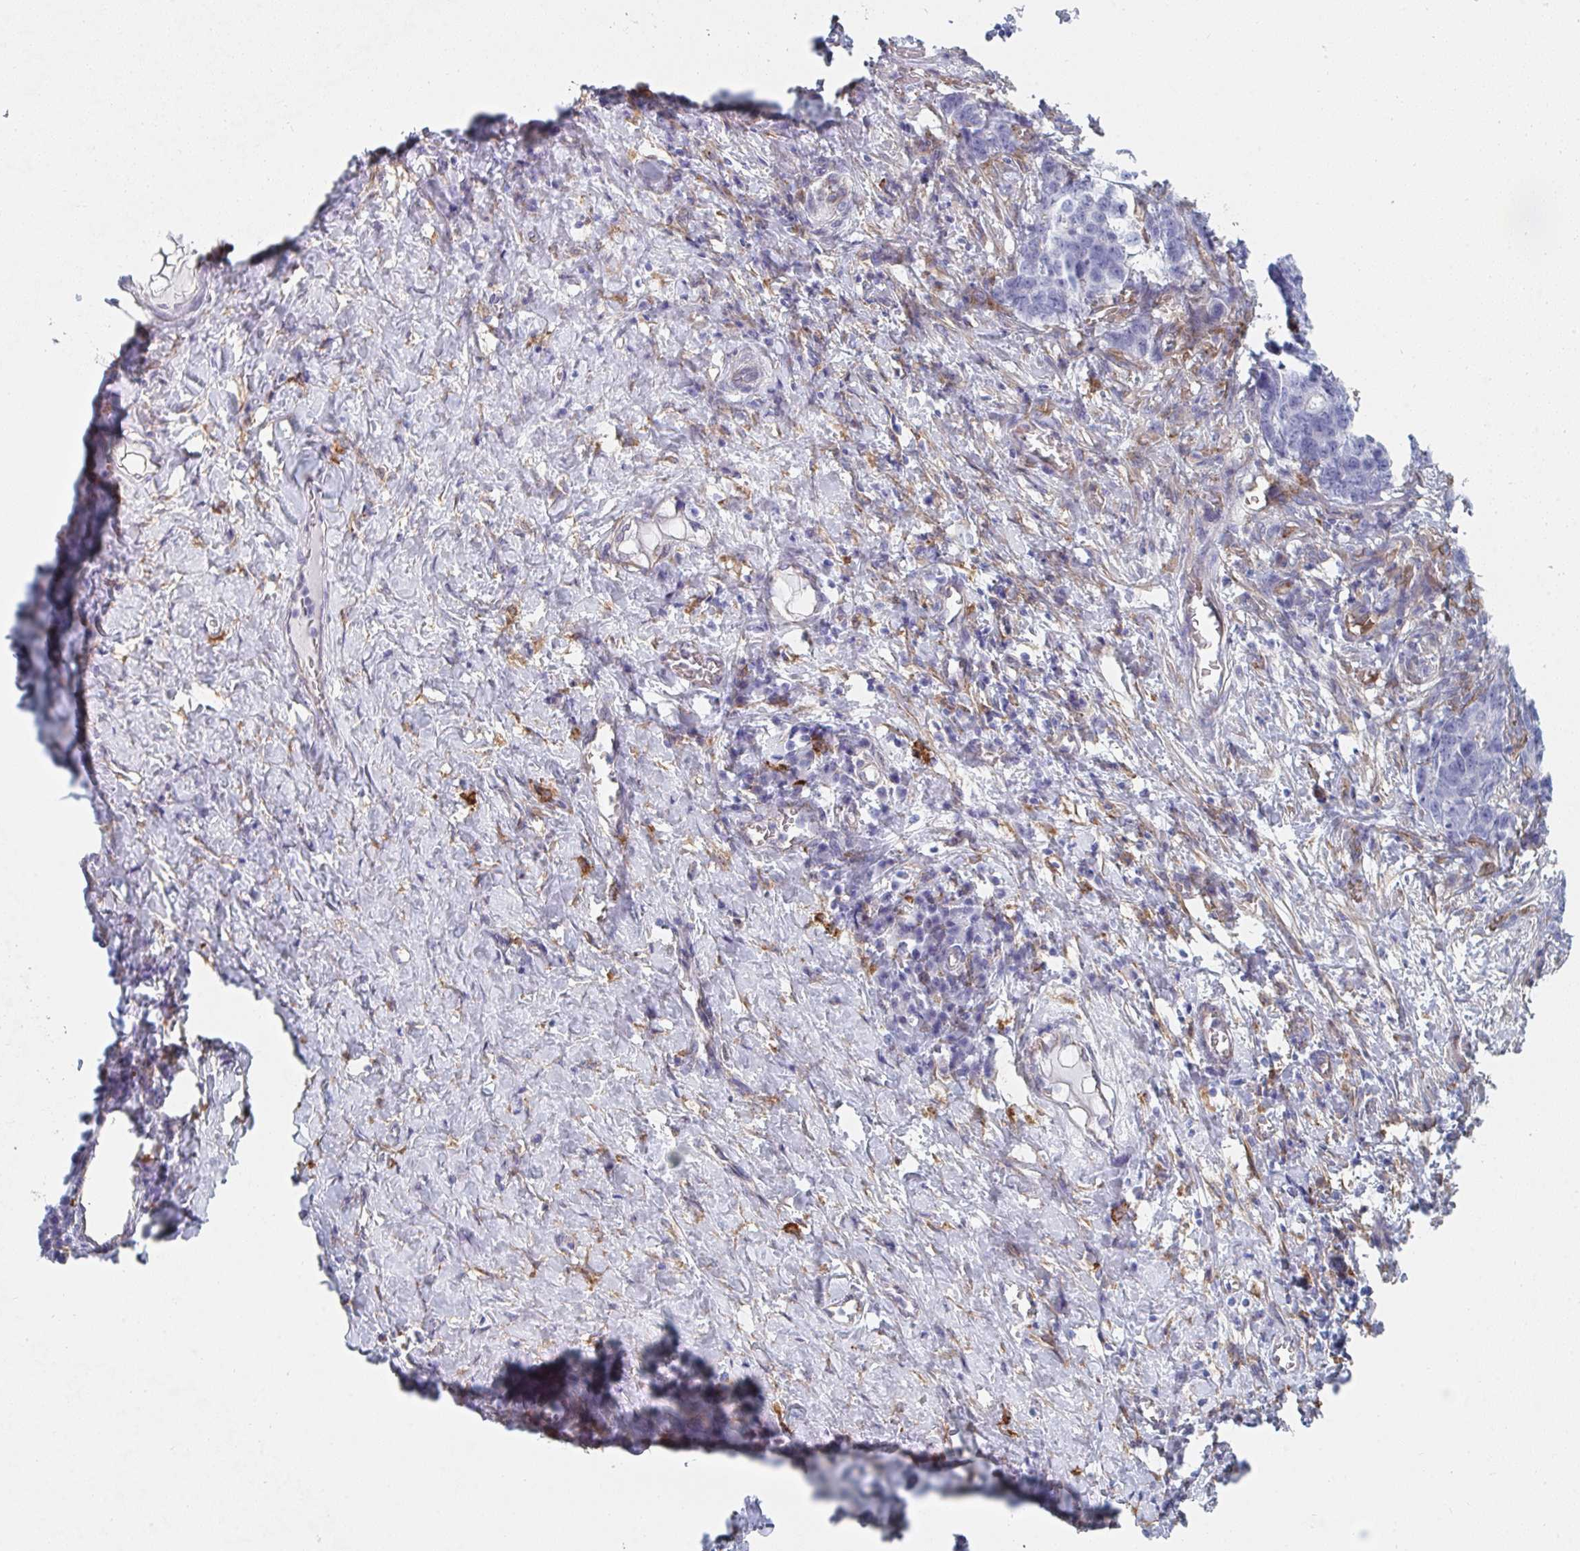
{"staining": {"intensity": "negative", "quantity": "none", "location": "none"}, "tissue": "stomach cancer", "cell_type": "Tumor cells", "image_type": "cancer", "snomed": [{"axis": "morphology", "description": "Normal tissue, NOS"}, {"axis": "morphology", "description": "Adenocarcinoma, NOS"}, {"axis": "topography", "description": "Stomach"}], "caption": "This image is of stomach adenocarcinoma stained with IHC to label a protein in brown with the nuclei are counter-stained blue. There is no positivity in tumor cells. (DAB (3,3'-diaminobenzidine) IHC, high magnification).", "gene": "DAB2", "patient": {"sex": "female", "age": 64}}